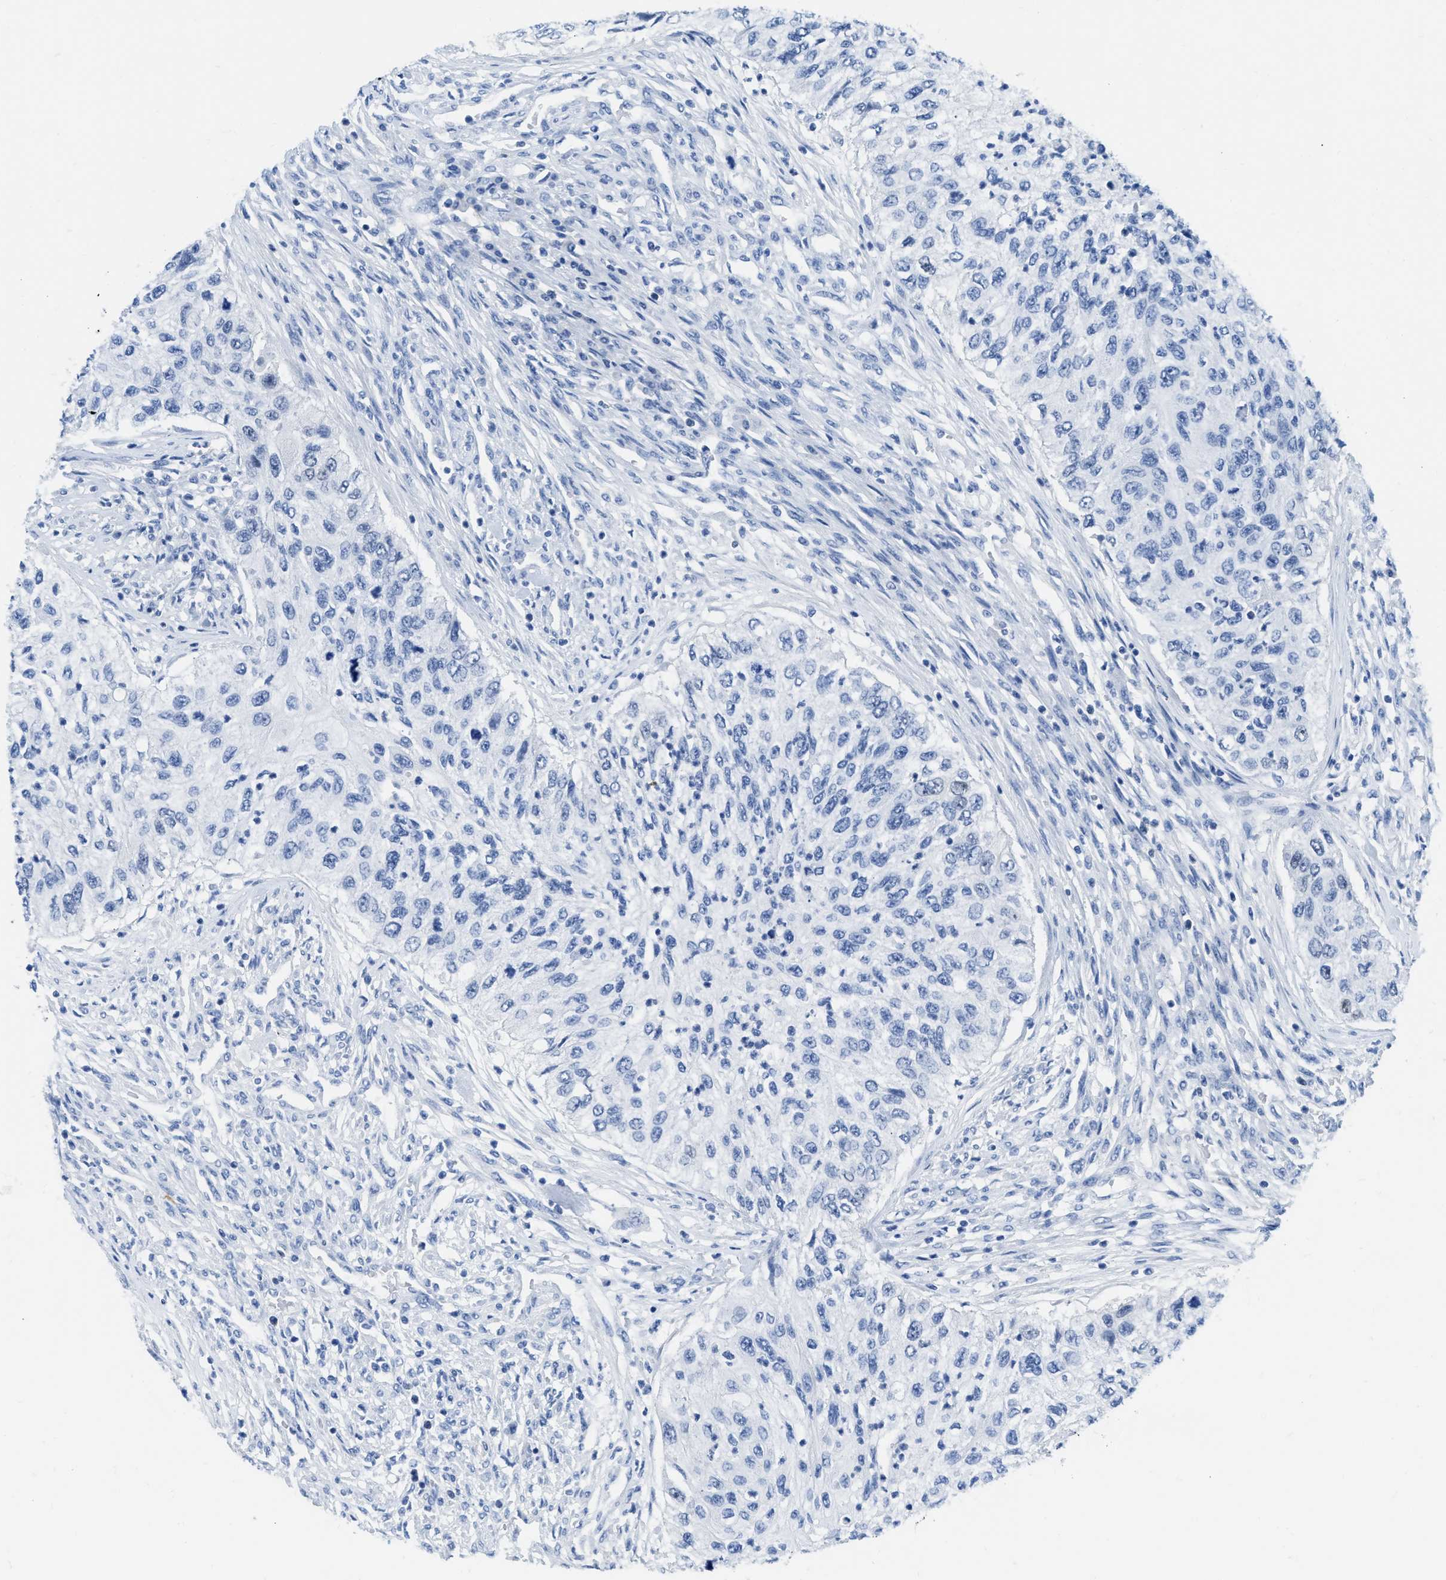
{"staining": {"intensity": "negative", "quantity": "none", "location": "none"}, "tissue": "urothelial cancer", "cell_type": "Tumor cells", "image_type": "cancer", "snomed": [{"axis": "morphology", "description": "Urothelial carcinoma, High grade"}, {"axis": "topography", "description": "Urinary bladder"}], "caption": "This is an IHC micrograph of human high-grade urothelial carcinoma. There is no expression in tumor cells.", "gene": "TCF7", "patient": {"sex": "female", "age": 60}}